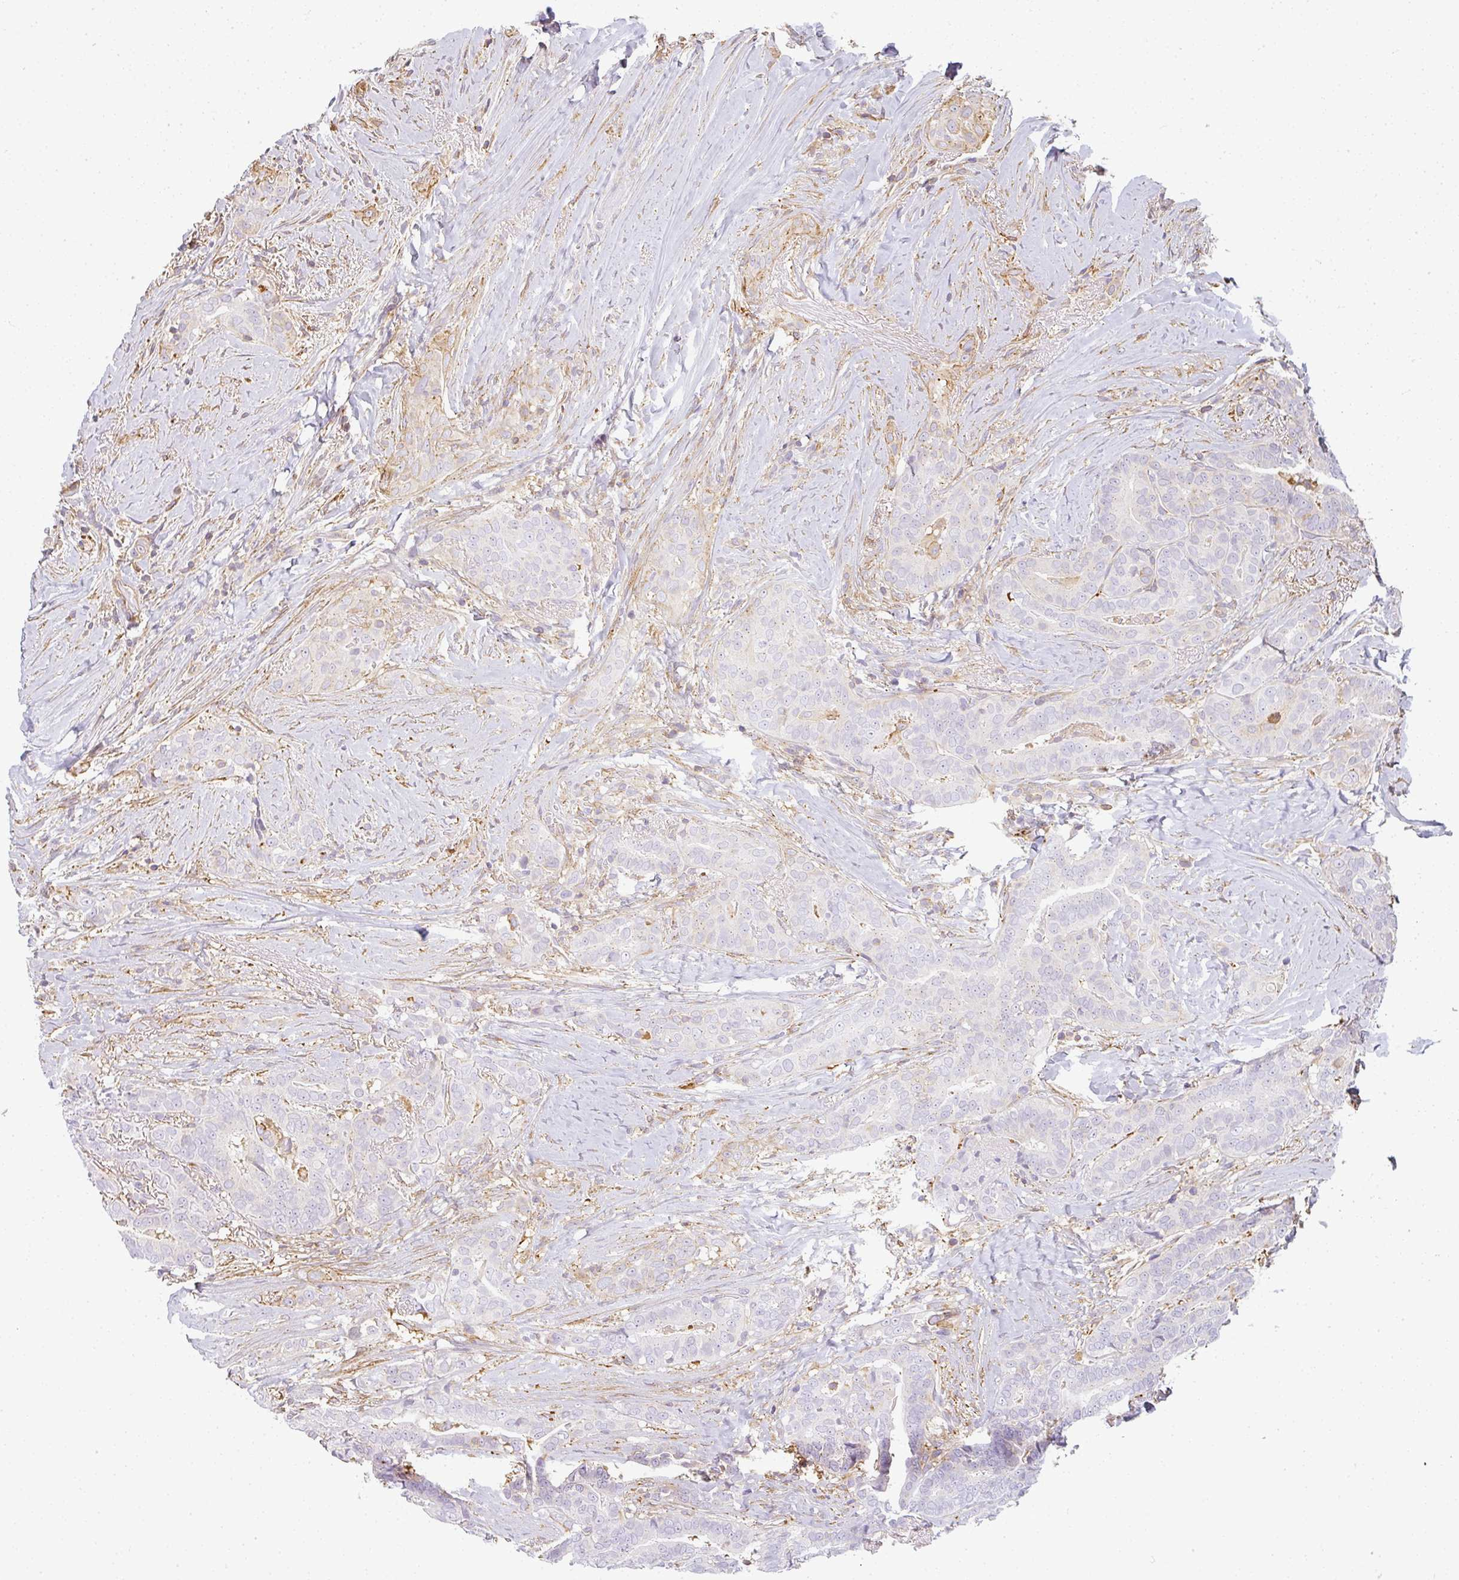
{"staining": {"intensity": "negative", "quantity": "none", "location": "none"}, "tissue": "thyroid cancer", "cell_type": "Tumor cells", "image_type": "cancer", "snomed": [{"axis": "morphology", "description": "Papillary adenocarcinoma, NOS"}, {"axis": "topography", "description": "Thyroid gland"}], "caption": "Tumor cells show no significant positivity in thyroid cancer.", "gene": "SULF1", "patient": {"sex": "male", "age": 61}}